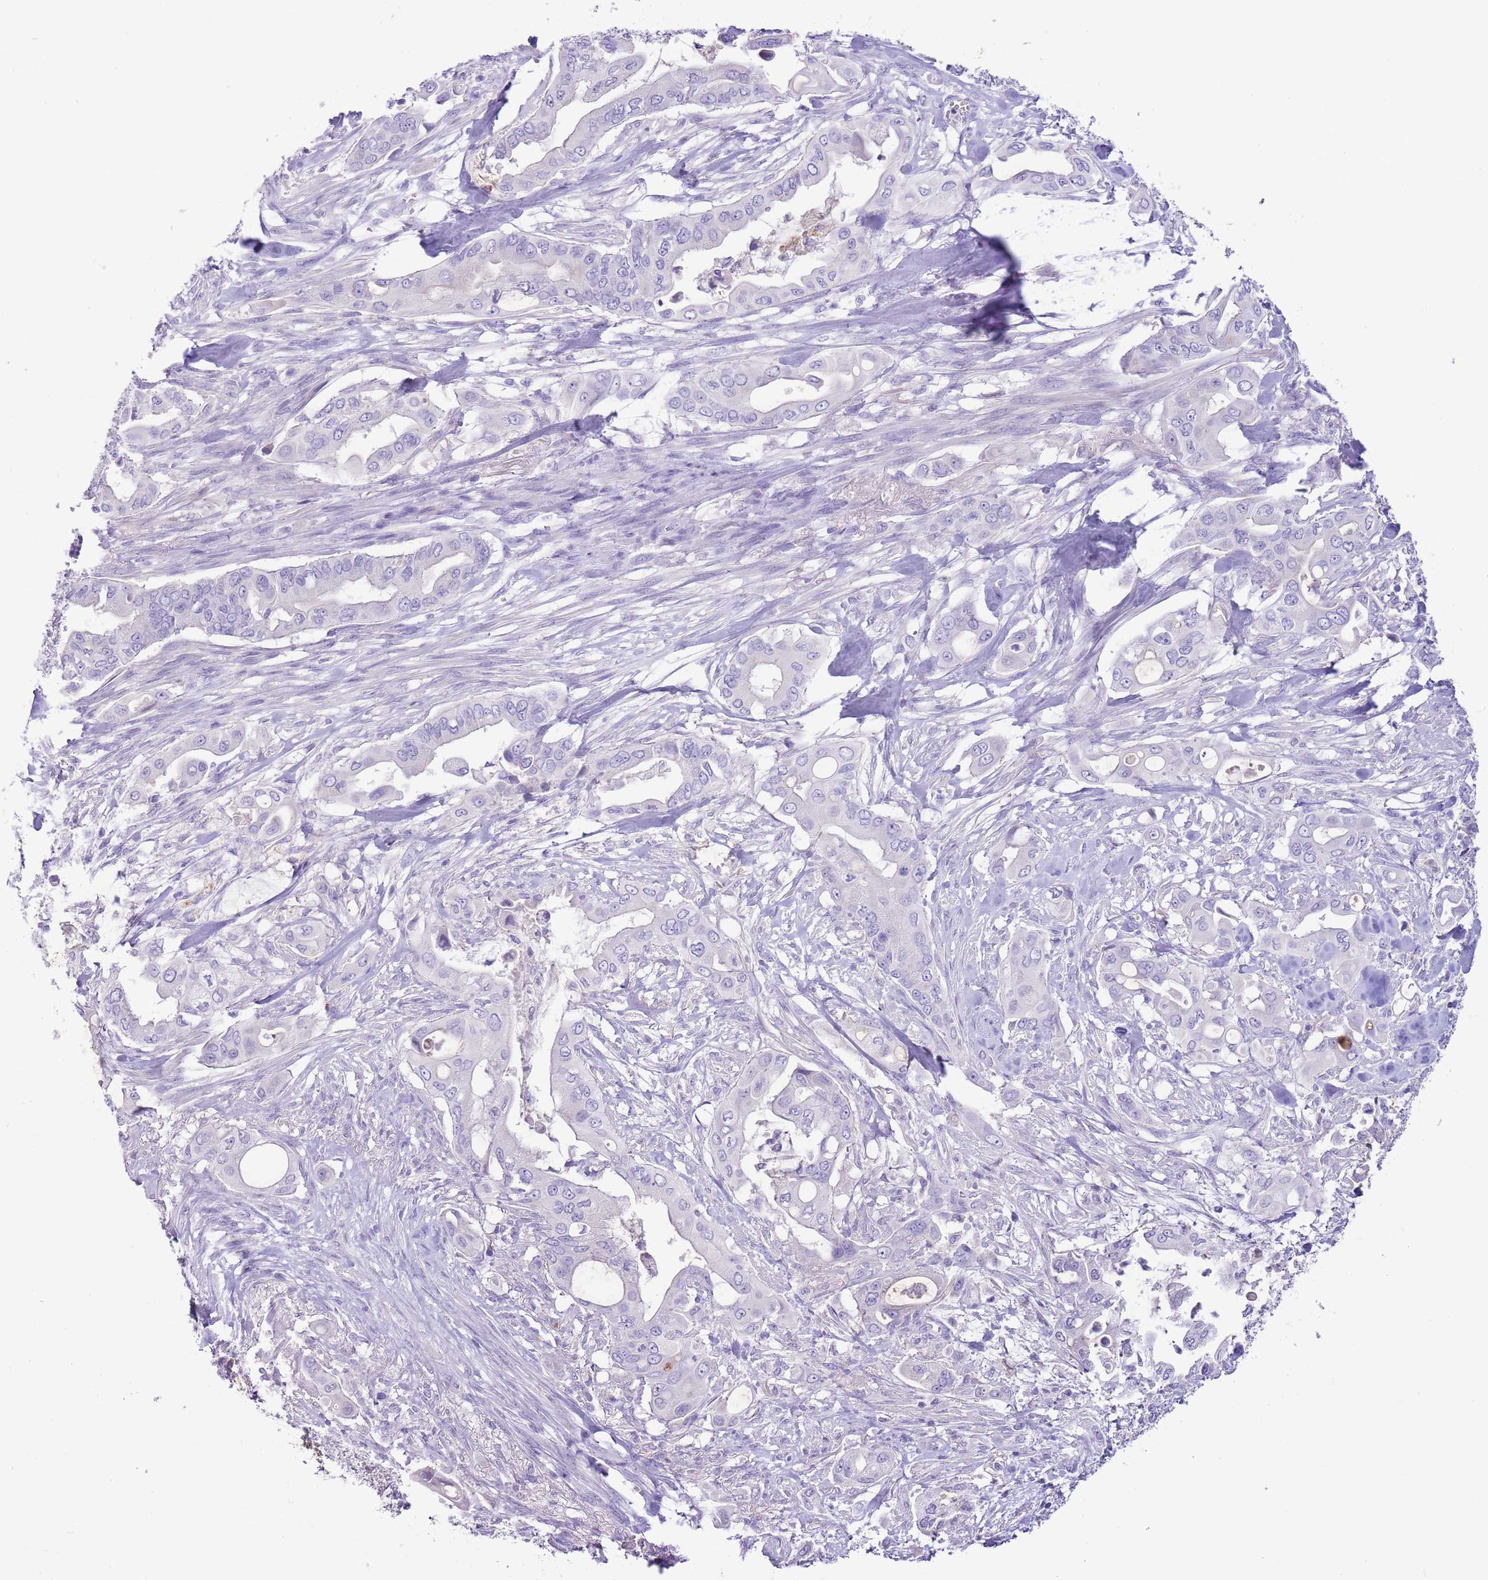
{"staining": {"intensity": "negative", "quantity": "none", "location": "none"}, "tissue": "pancreatic cancer", "cell_type": "Tumor cells", "image_type": "cancer", "snomed": [{"axis": "morphology", "description": "Adenocarcinoma, NOS"}, {"axis": "topography", "description": "Pancreas"}], "caption": "Immunohistochemistry of pancreatic cancer (adenocarcinoma) reveals no staining in tumor cells.", "gene": "ZNF697", "patient": {"sex": "male", "age": 57}}